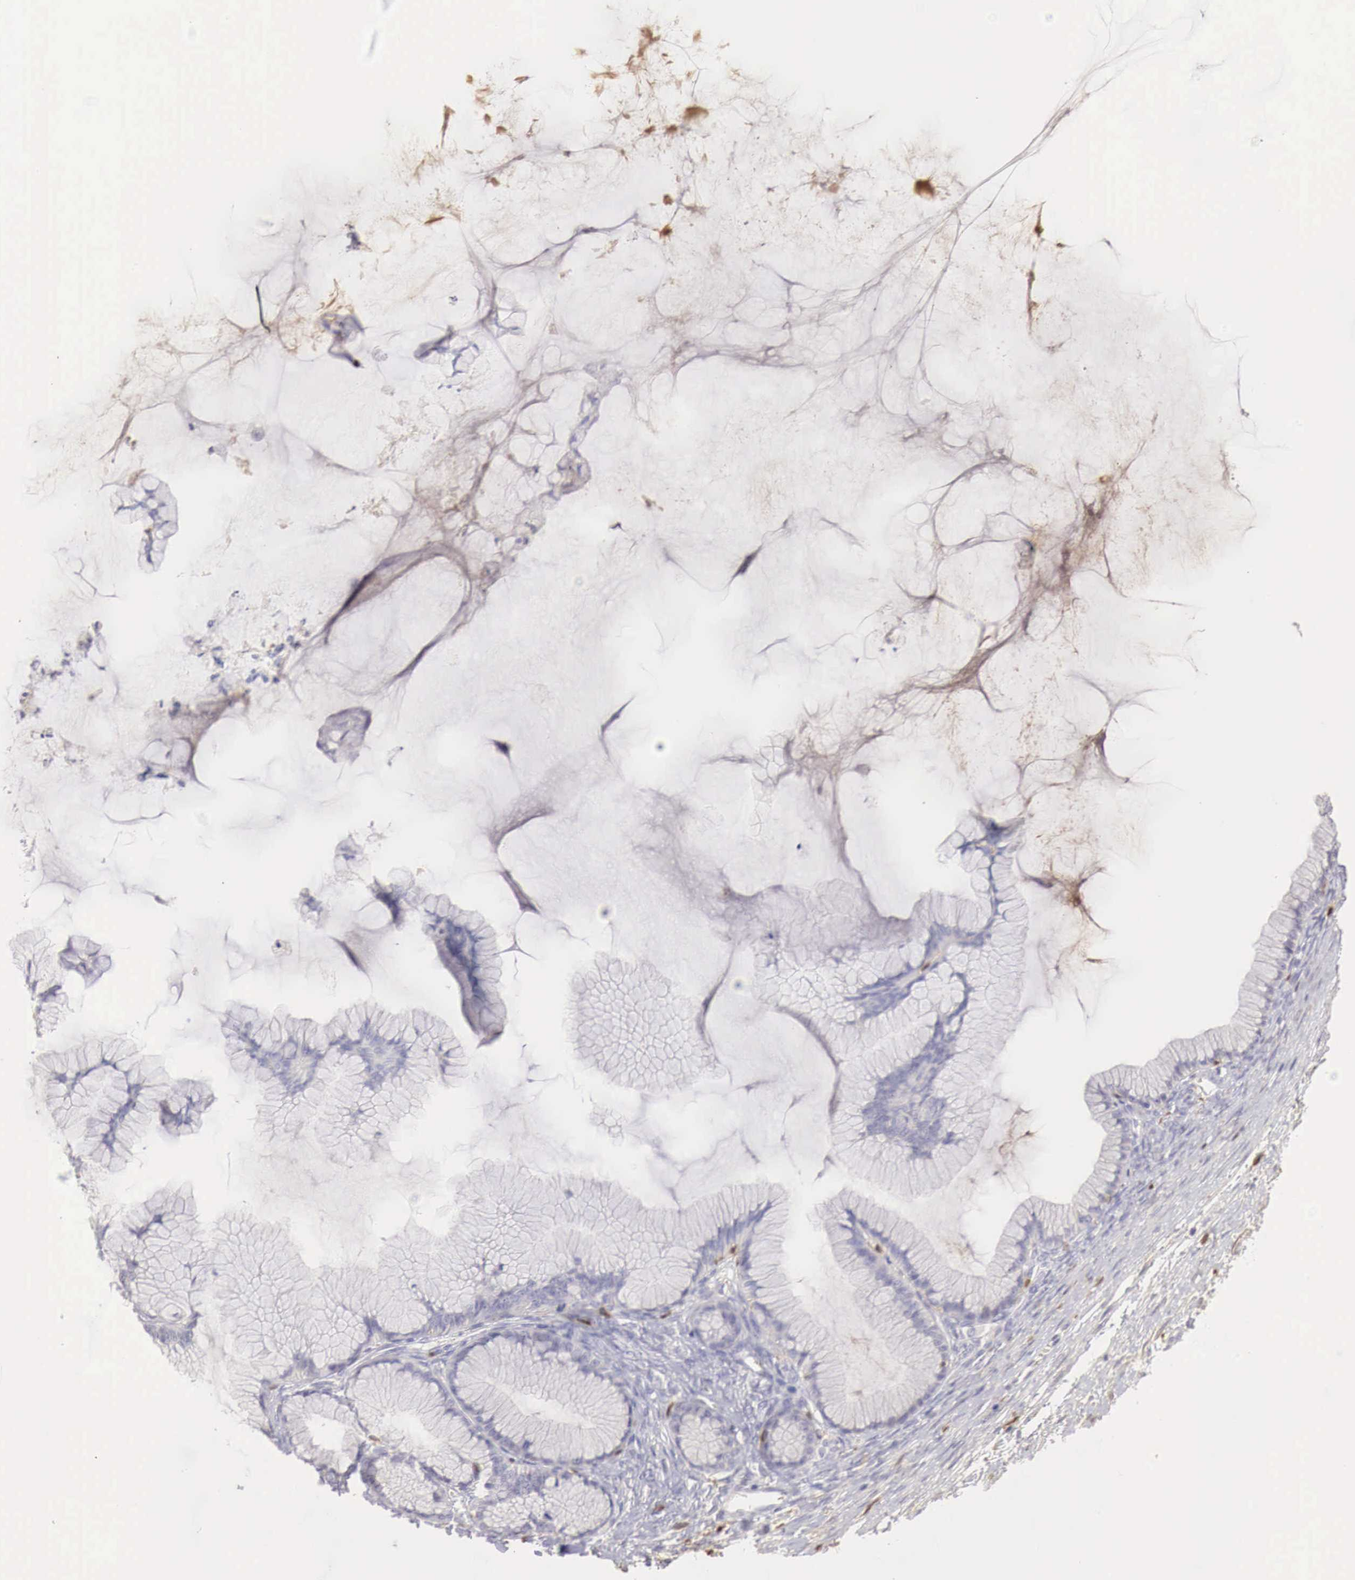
{"staining": {"intensity": "negative", "quantity": "none", "location": "none"}, "tissue": "ovarian cancer", "cell_type": "Tumor cells", "image_type": "cancer", "snomed": [{"axis": "morphology", "description": "Cystadenocarcinoma, mucinous, NOS"}, {"axis": "topography", "description": "Ovary"}], "caption": "There is no significant staining in tumor cells of ovarian cancer (mucinous cystadenocarcinoma).", "gene": "RENBP", "patient": {"sex": "female", "age": 41}}